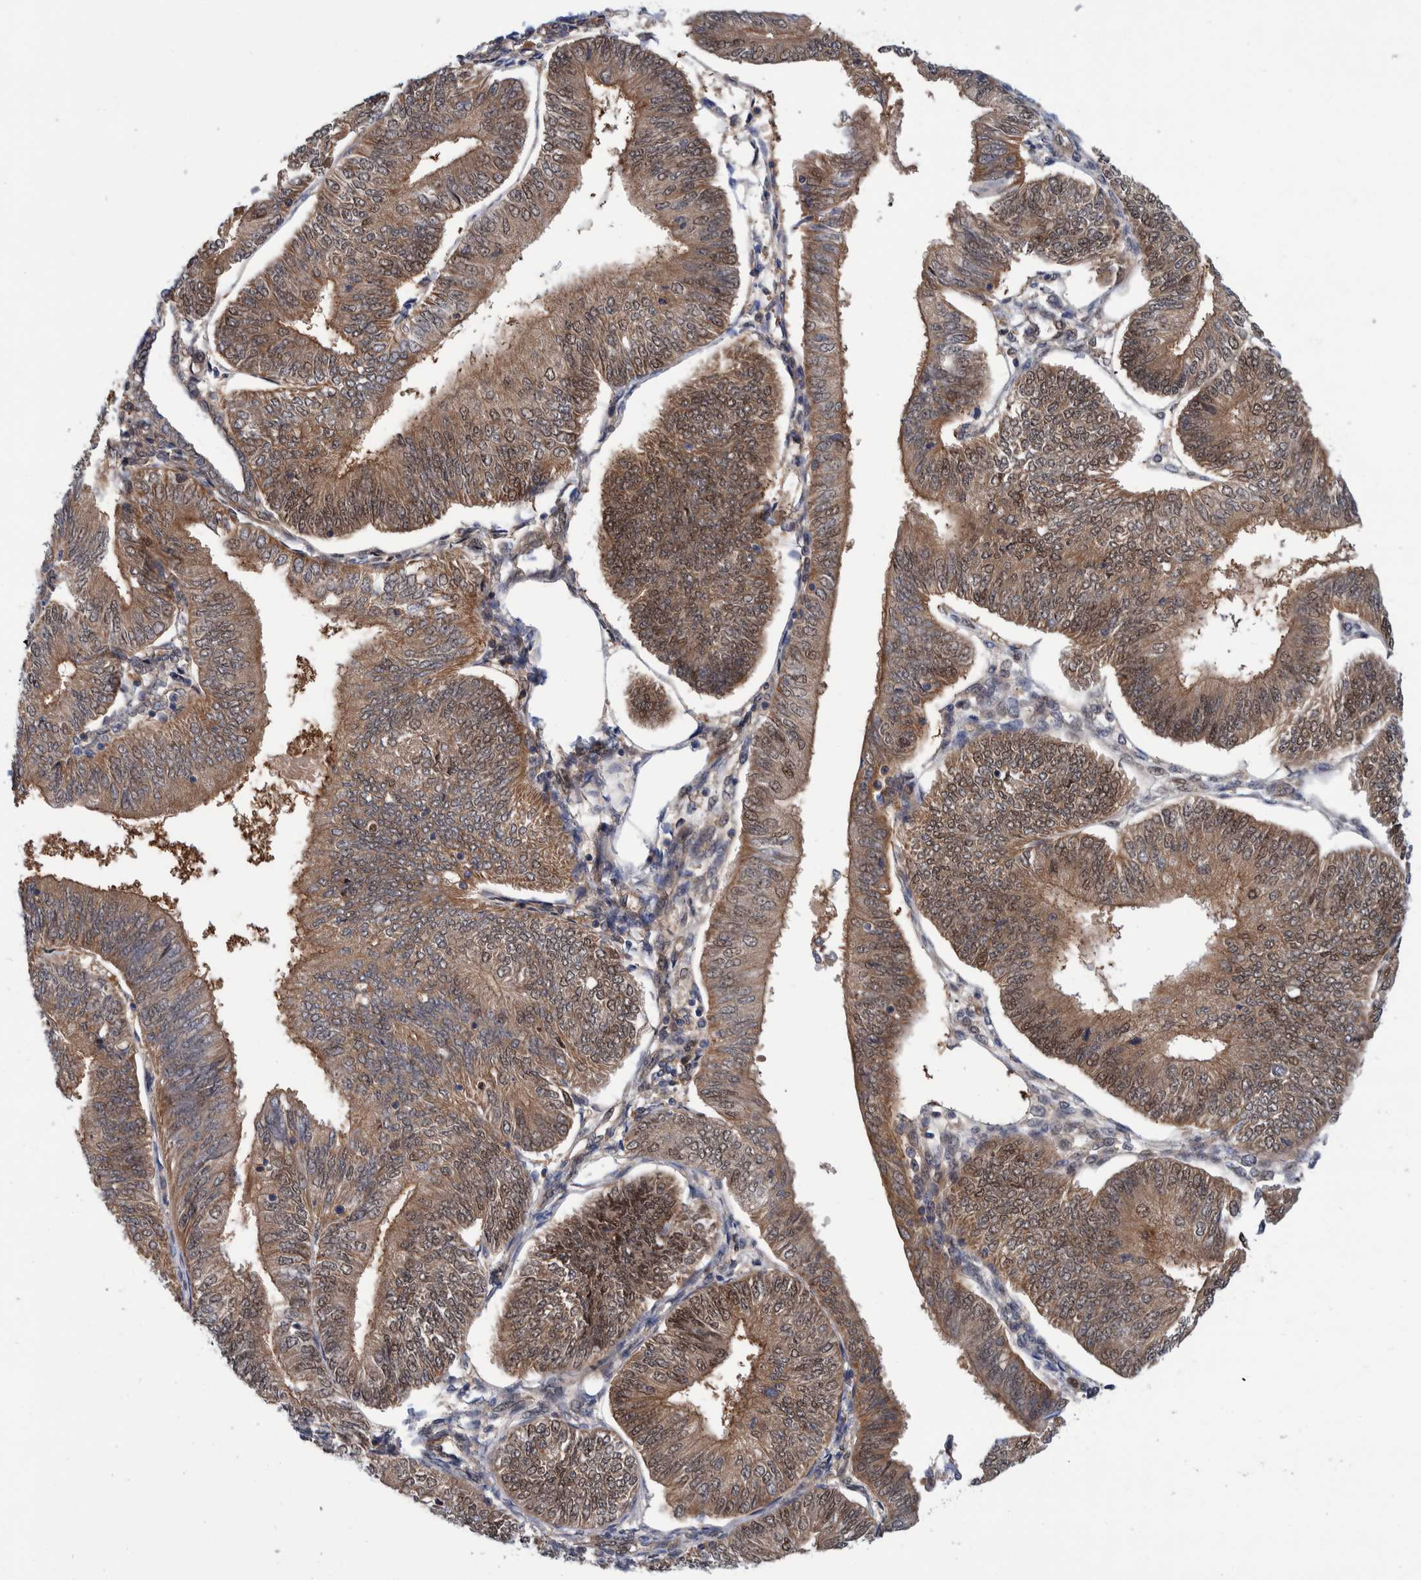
{"staining": {"intensity": "moderate", "quantity": ">75%", "location": "cytoplasmic/membranous,nuclear"}, "tissue": "endometrial cancer", "cell_type": "Tumor cells", "image_type": "cancer", "snomed": [{"axis": "morphology", "description": "Adenocarcinoma, NOS"}, {"axis": "topography", "description": "Endometrium"}], "caption": "Immunohistochemical staining of endometrial cancer reveals medium levels of moderate cytoplasmic/membranous and nuclear expression in about >75% of tumor cells.", "gene": "PFAS", "patient": {"sex": "female", "age": 58}}